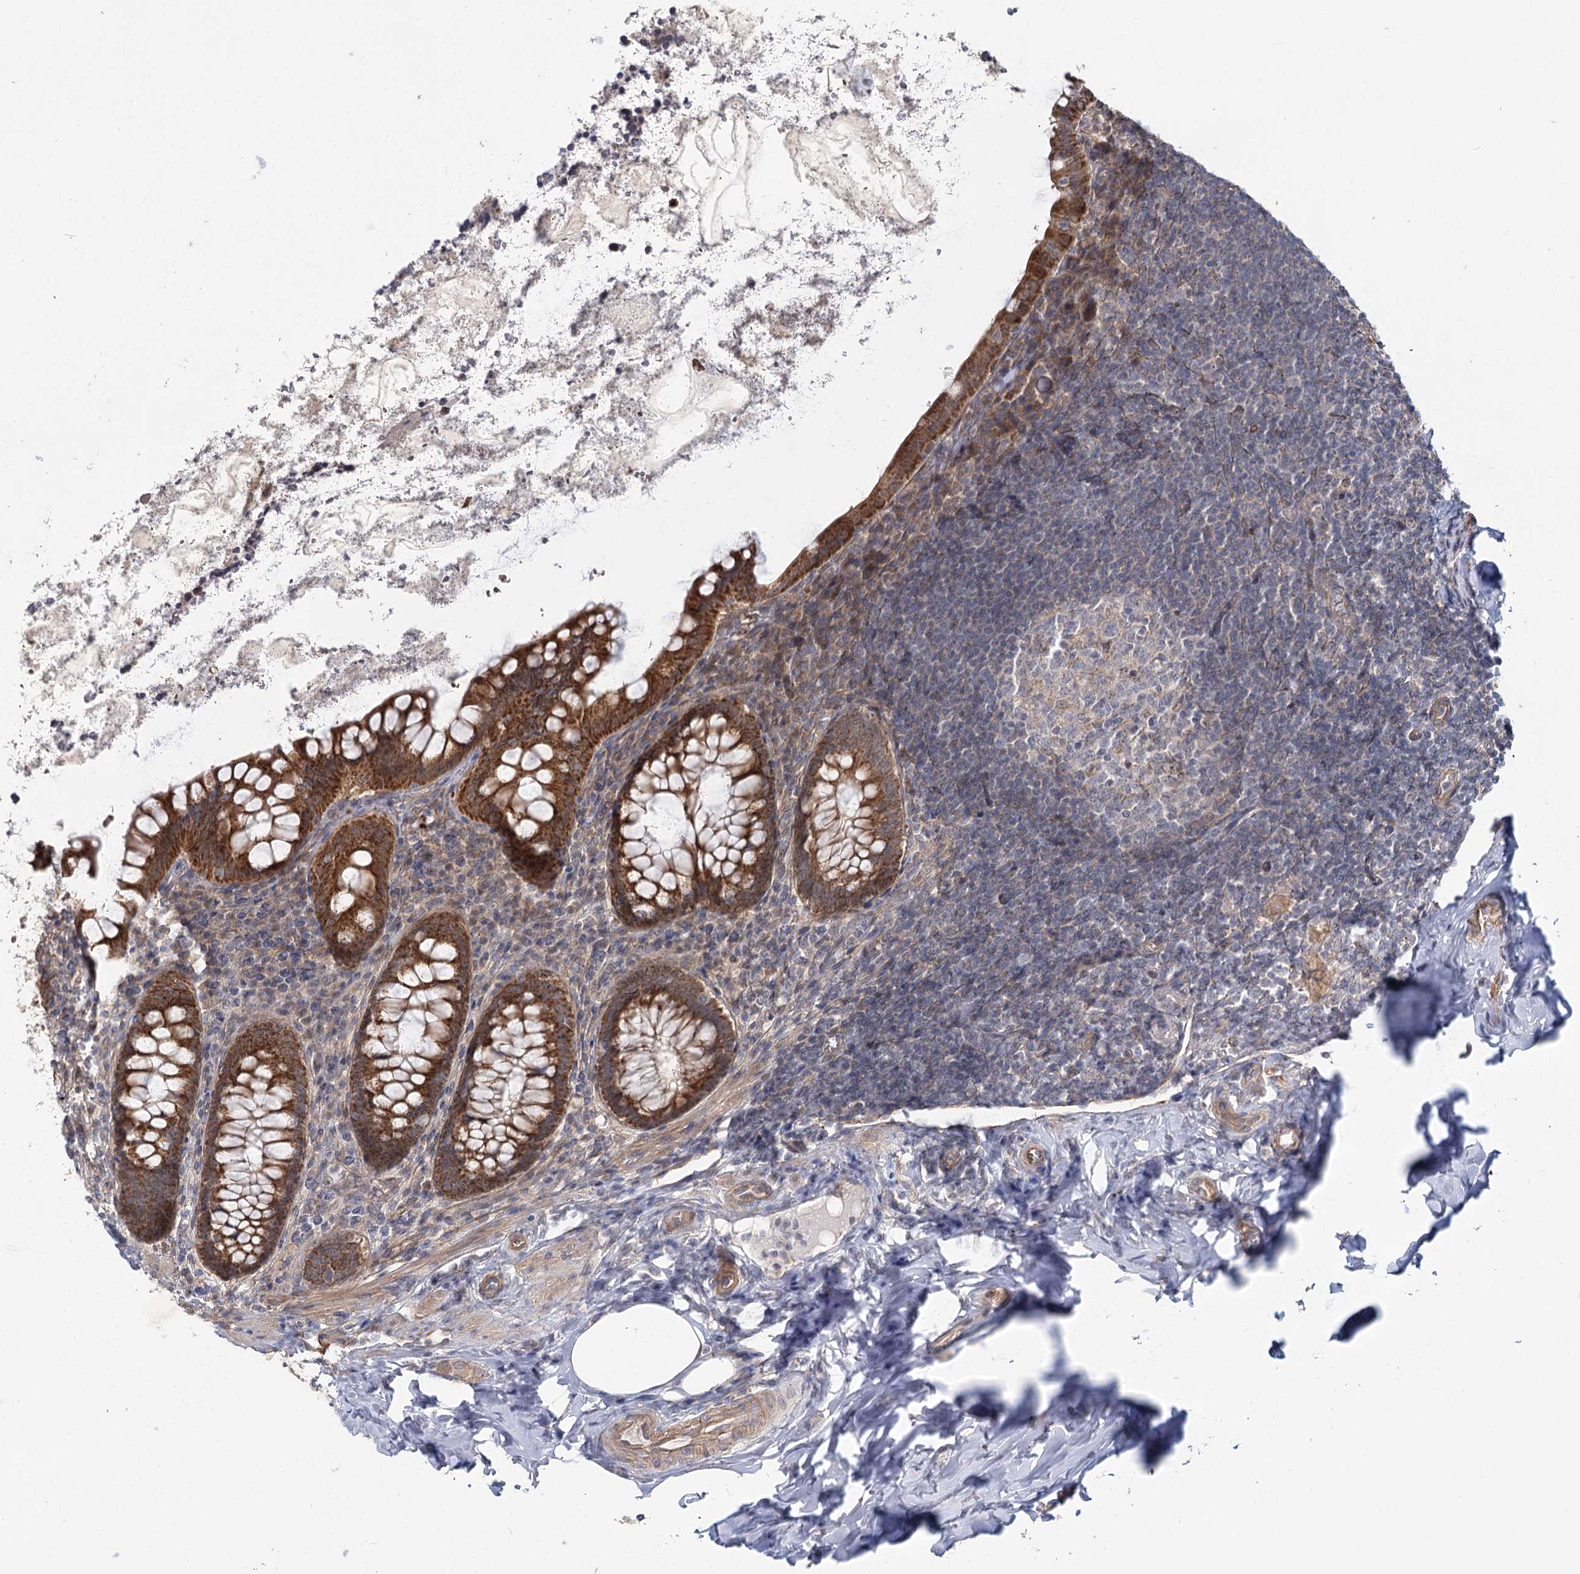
{"staining": {"intensity": "strong", "quantity": ">75%", "location": "cytoplasmic/membranous"}, "tissue": "appendix", "cell_type": "Glandular cells", "image_type": "normal", "snomed": [{"axis": "morphology", "description": "Normal tissue, NOS"}, {"axis": "topography", "description": "Appendix"}], "caption": "Appendix stained for a protein (brown) demonstrates strong cytoplasmic/membranous positive positivity in approximately >75% of glandular cells.", "gene": "TBC1D9B", "patient": {"sex": "female", "age": 33}}